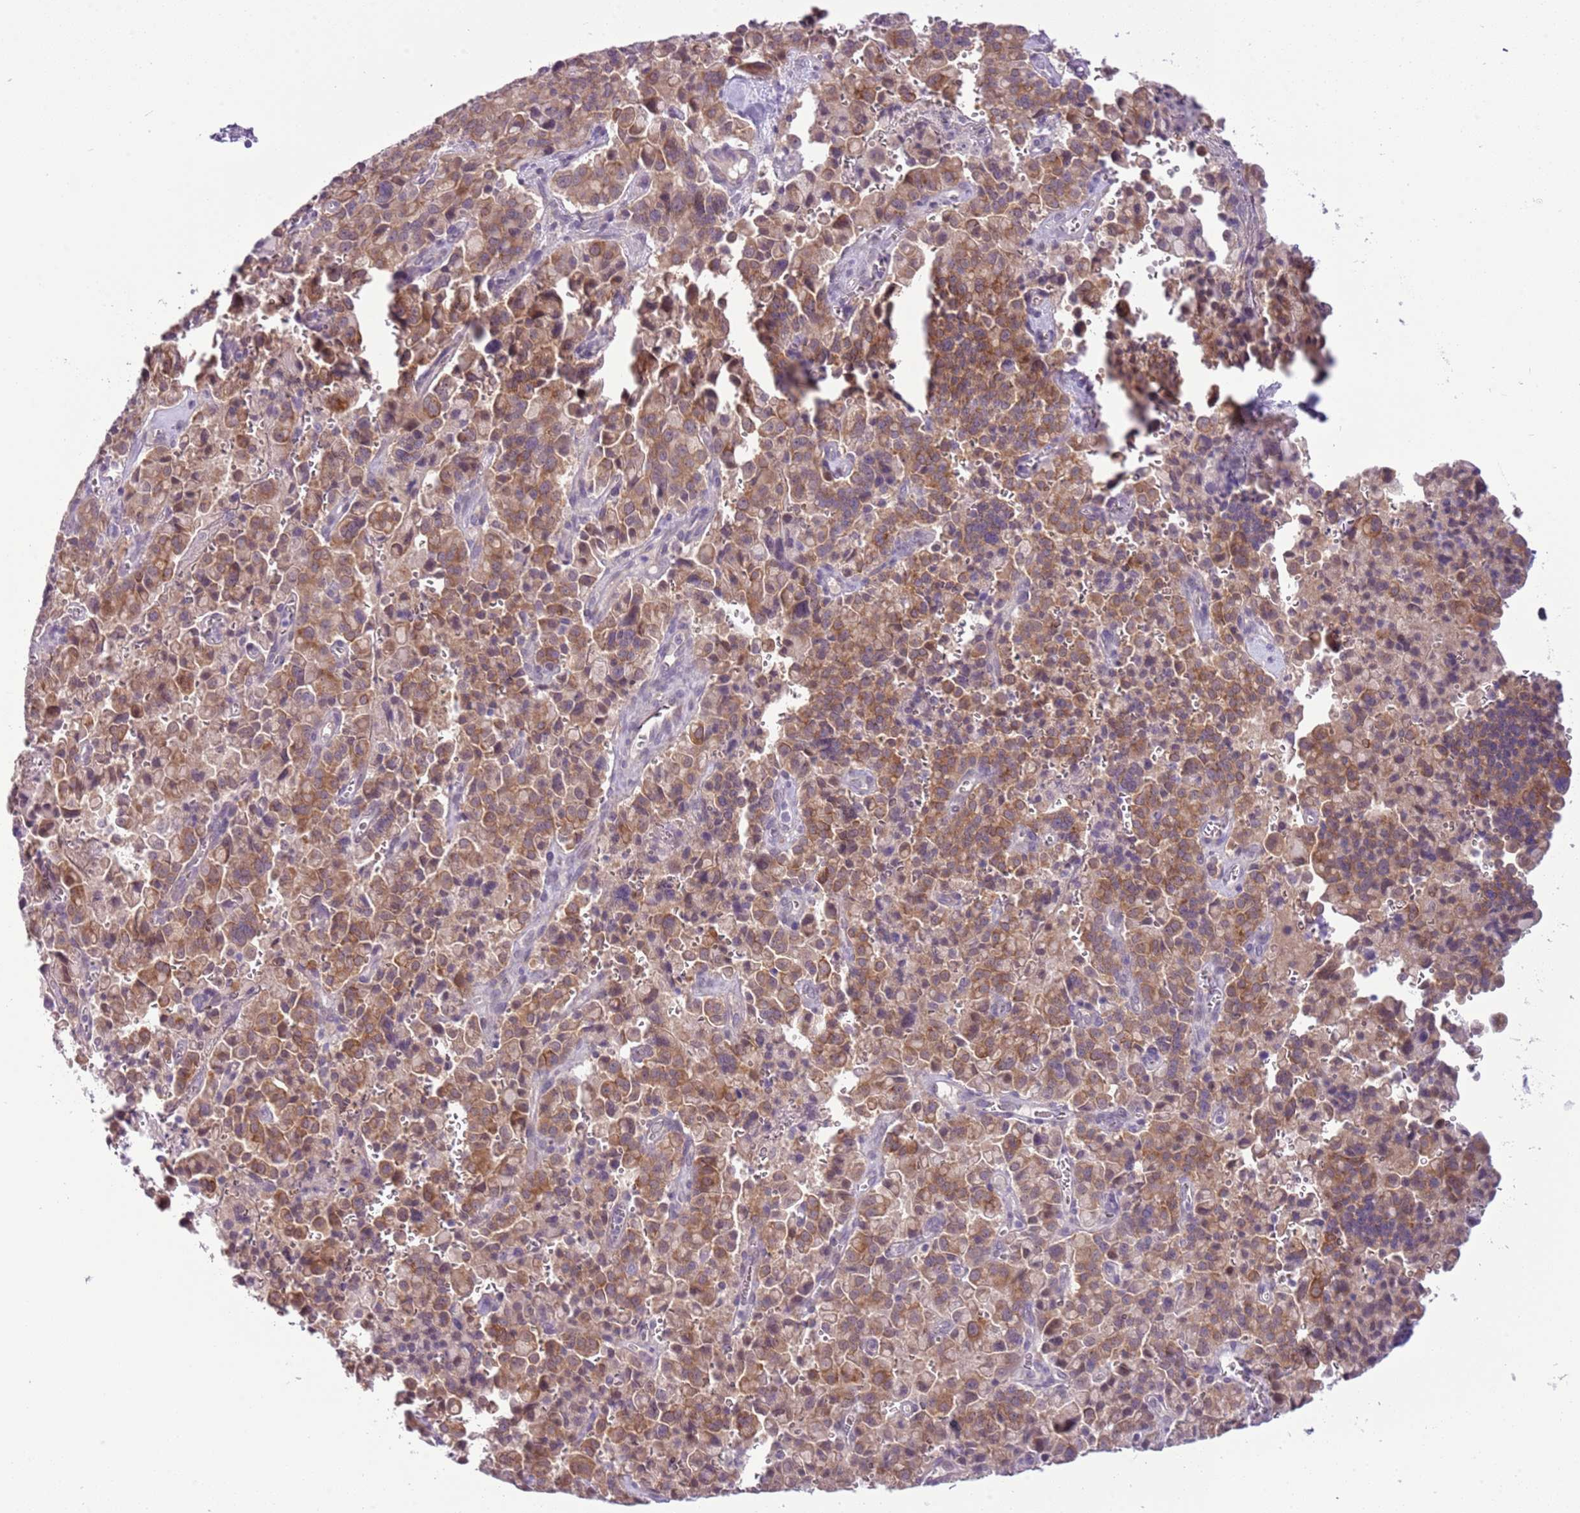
{"staining": {"intensity": "moderate", "quantity": ">75%", "location": "cytoplasmic/membranous"}, "tissue": "pancreatic cancer", "cell_type": "Tumor cells", "image_type": "cancer", "snomed": [{"axis": "morphology", "description": "Adenocarcinoma, NOS"}, {"axis": "topography", "description": "Pancreas"}], "caption": "Pancreatic adenocarcinoma stained with a protein marker displays moderate staining in tumor cells.", "gene": "FAM120C", "patient": {"sex": "male", "age": 65}}